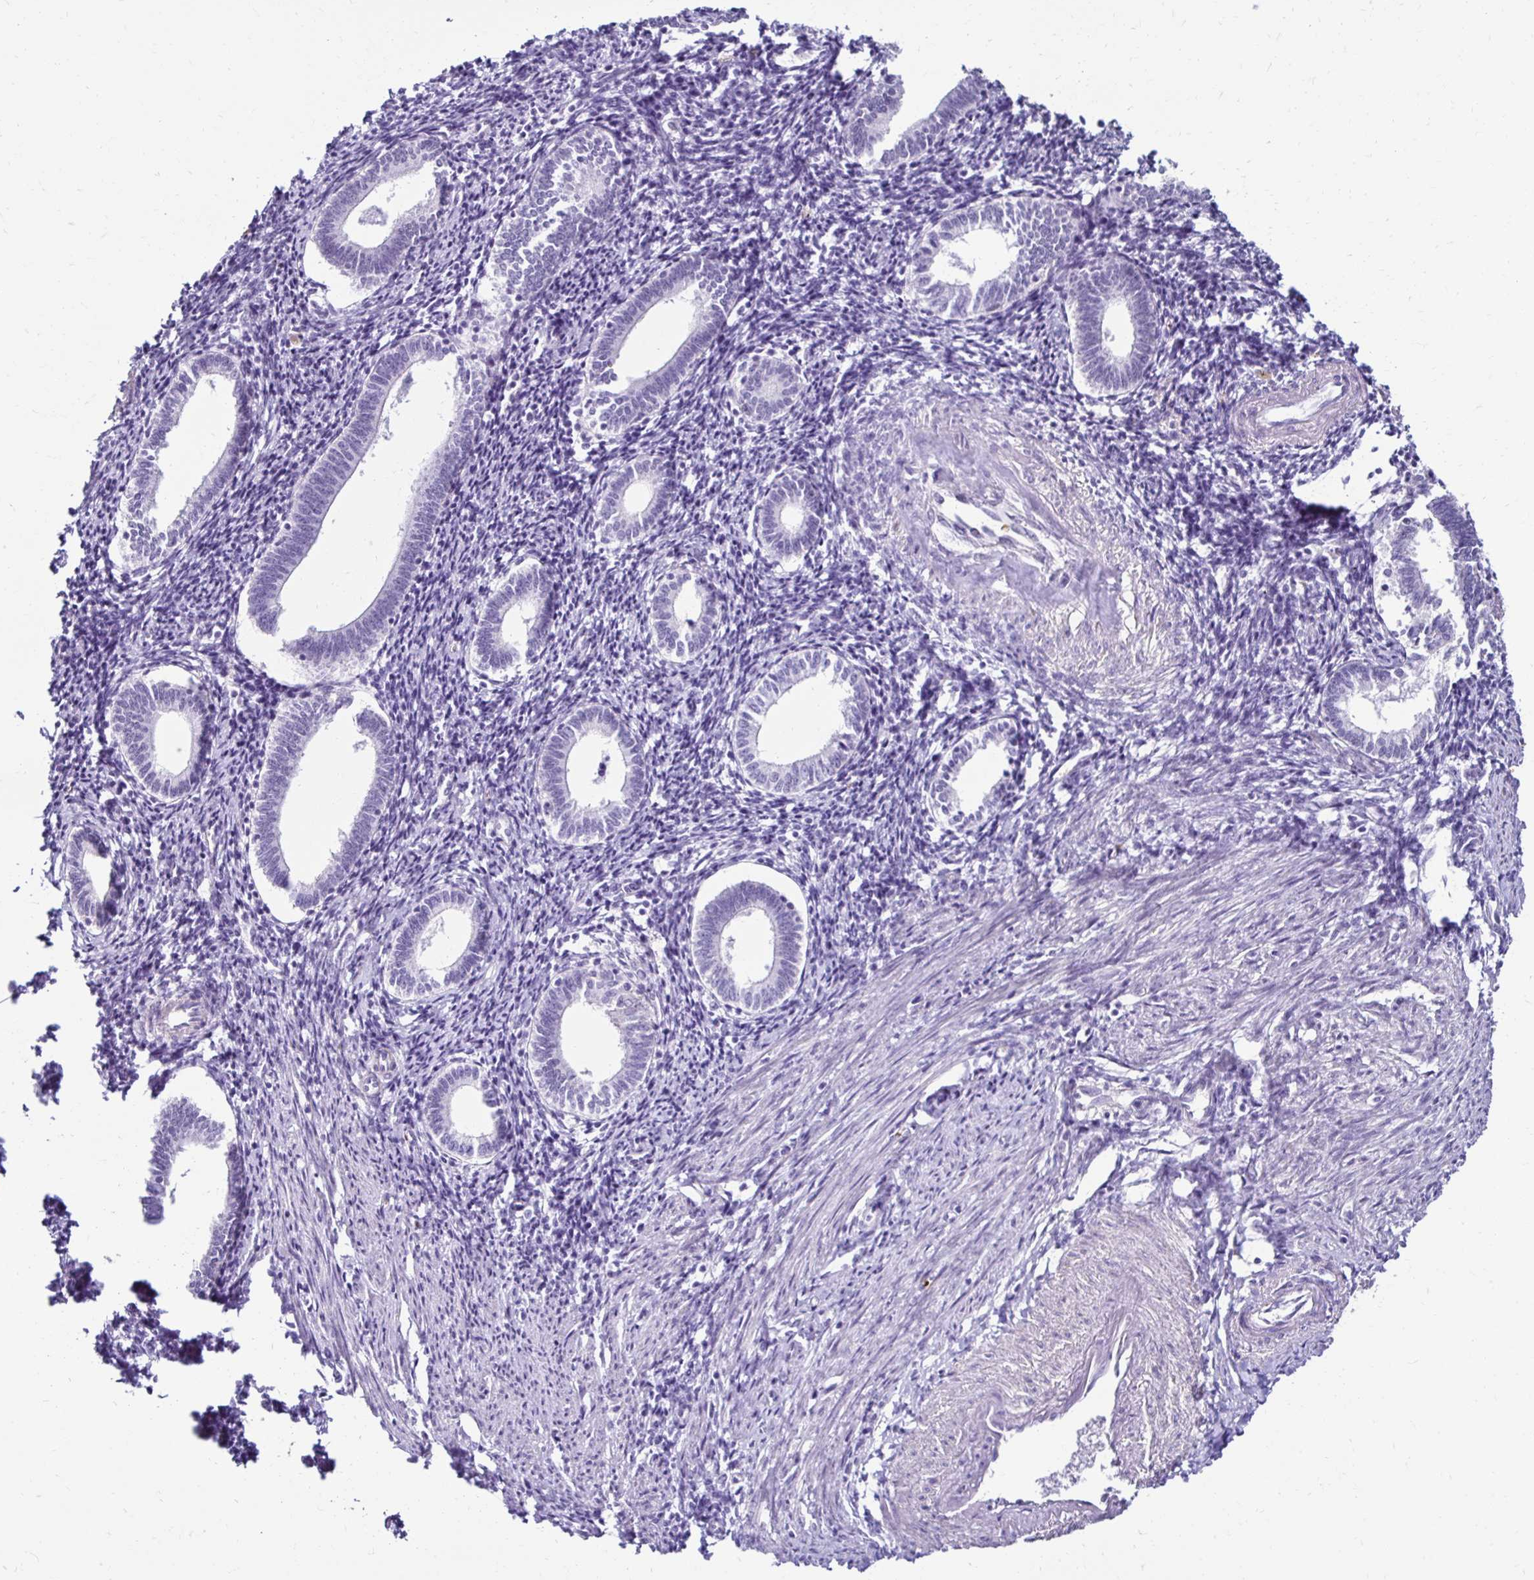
{"staining": {"intensity": "negative", "quantity": "none", "location": "none"}, "tissue": "endometrium", "cell_type": "Cells in endometrial stroma", "image_type": "normal", "snomed": [{"axis": "morphology", "description": "Normal tissue, NOS"}, {"axis": "topography", "description": "Endometrium"}], "caption": "DAB immunohistochemical staining of normal endometrium shows no significant staining in cells in endometrial stroma.", "gene": "RHBDL3", "patient": {"sex": "female", "age": 41}}